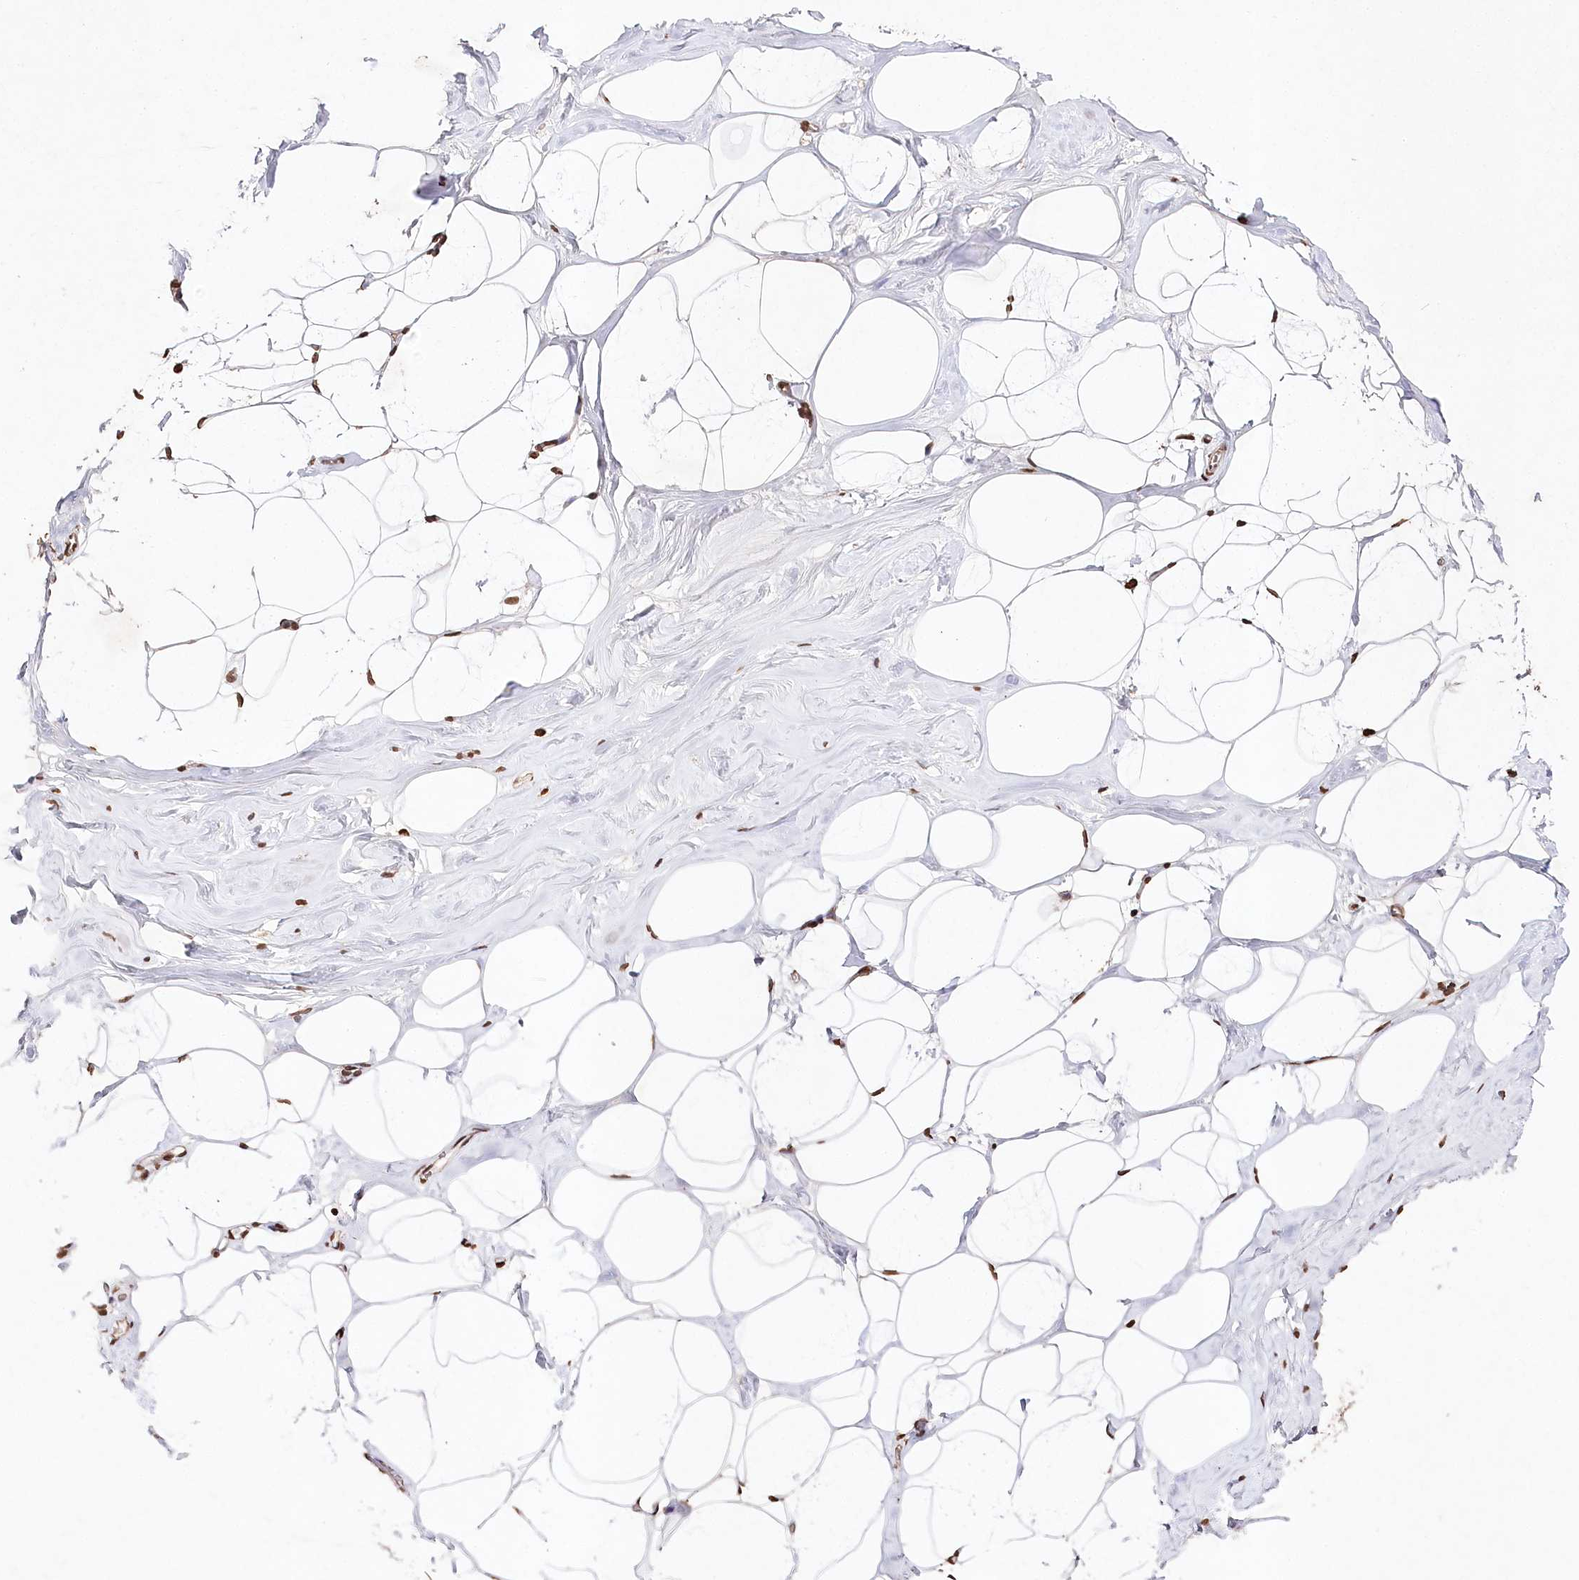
{"staining": {"intensity": "moderate", "quantity": ">75%", "location": "nuclear"}, "tissue": "adipose tissue", "cell_type": "Adipocytes", "image_type": "normal", "snomed": [{"axis": "morphology", "description": "Normal tissue, NOS"}, {"axis": "morphology", "description": "Fibrosis, NOS"}, {"axis": "topography", "description": "Breast"}, {"axis": "topography", "description": "Adipose tissue"}], "caption": "This is a histology image of immunohistochemistry (IHC) staining of unremarkable adipose tissue, which shows moderate positivity in the nuclear of adipocytes.", "gene": "DMXL1", "patient": {"sex": "female", "age": 39}}